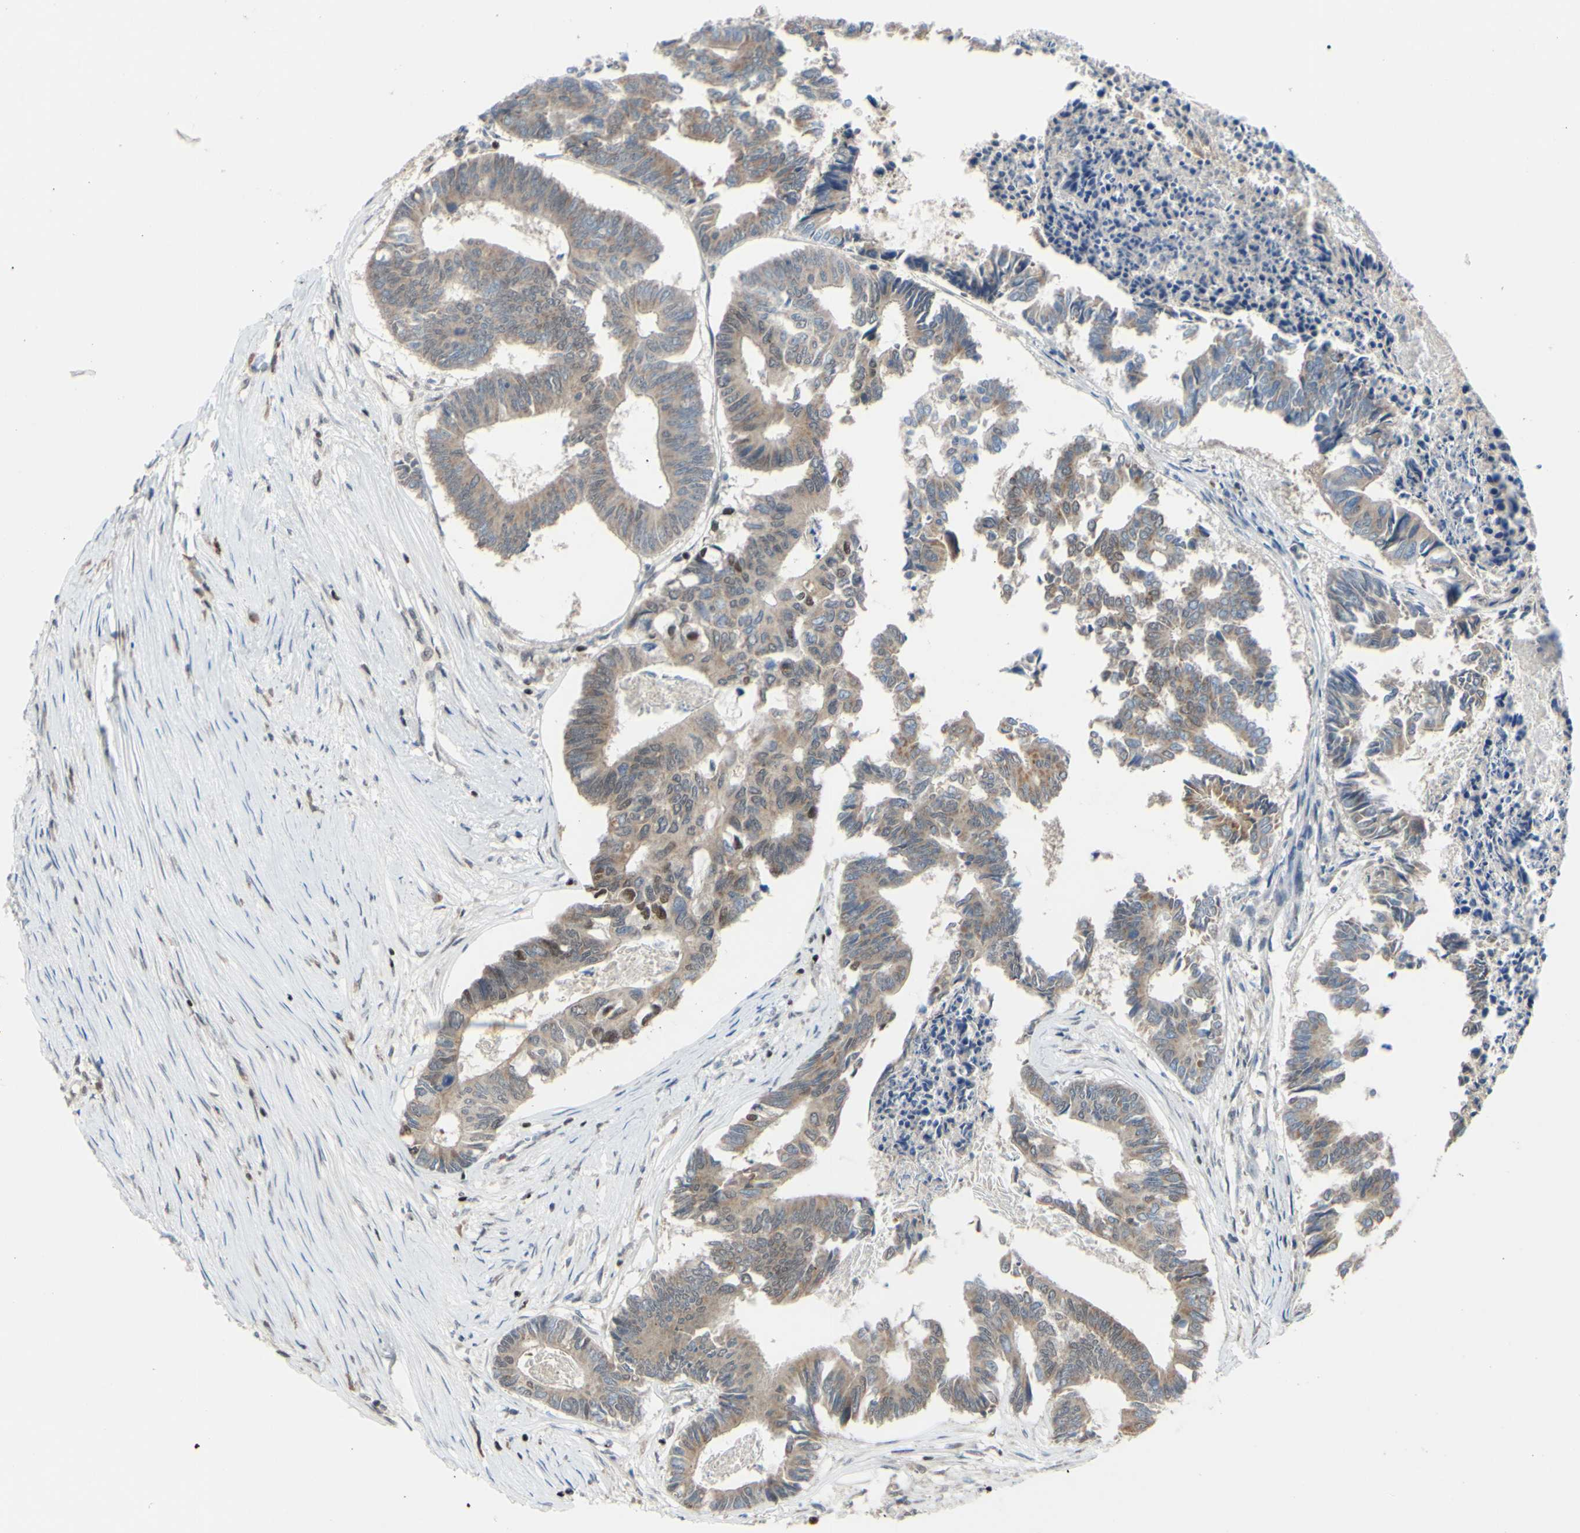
{"staining": {"intensity": "moderate", "quantity": ">75%", "location": "cytoplasmic/membranous,nuclear"}, "tissue": "colorectal cancer", "cell_type": "Tumor cells", "image_type": "cancer", "snomed": [{"axis": "morphology", "description": "Adenocarcinoma, NOS"}, {"axis": "topography", "description": "Rectum"}], "caption": "Tumor cells show medium levels of moderate cytoplasmic/membranous and nuclear expression in approximately >75% of cells in human colorectal adenocarcinoma.", "gene": "SP4", "patient": {"sex": "male", "age": 63}}